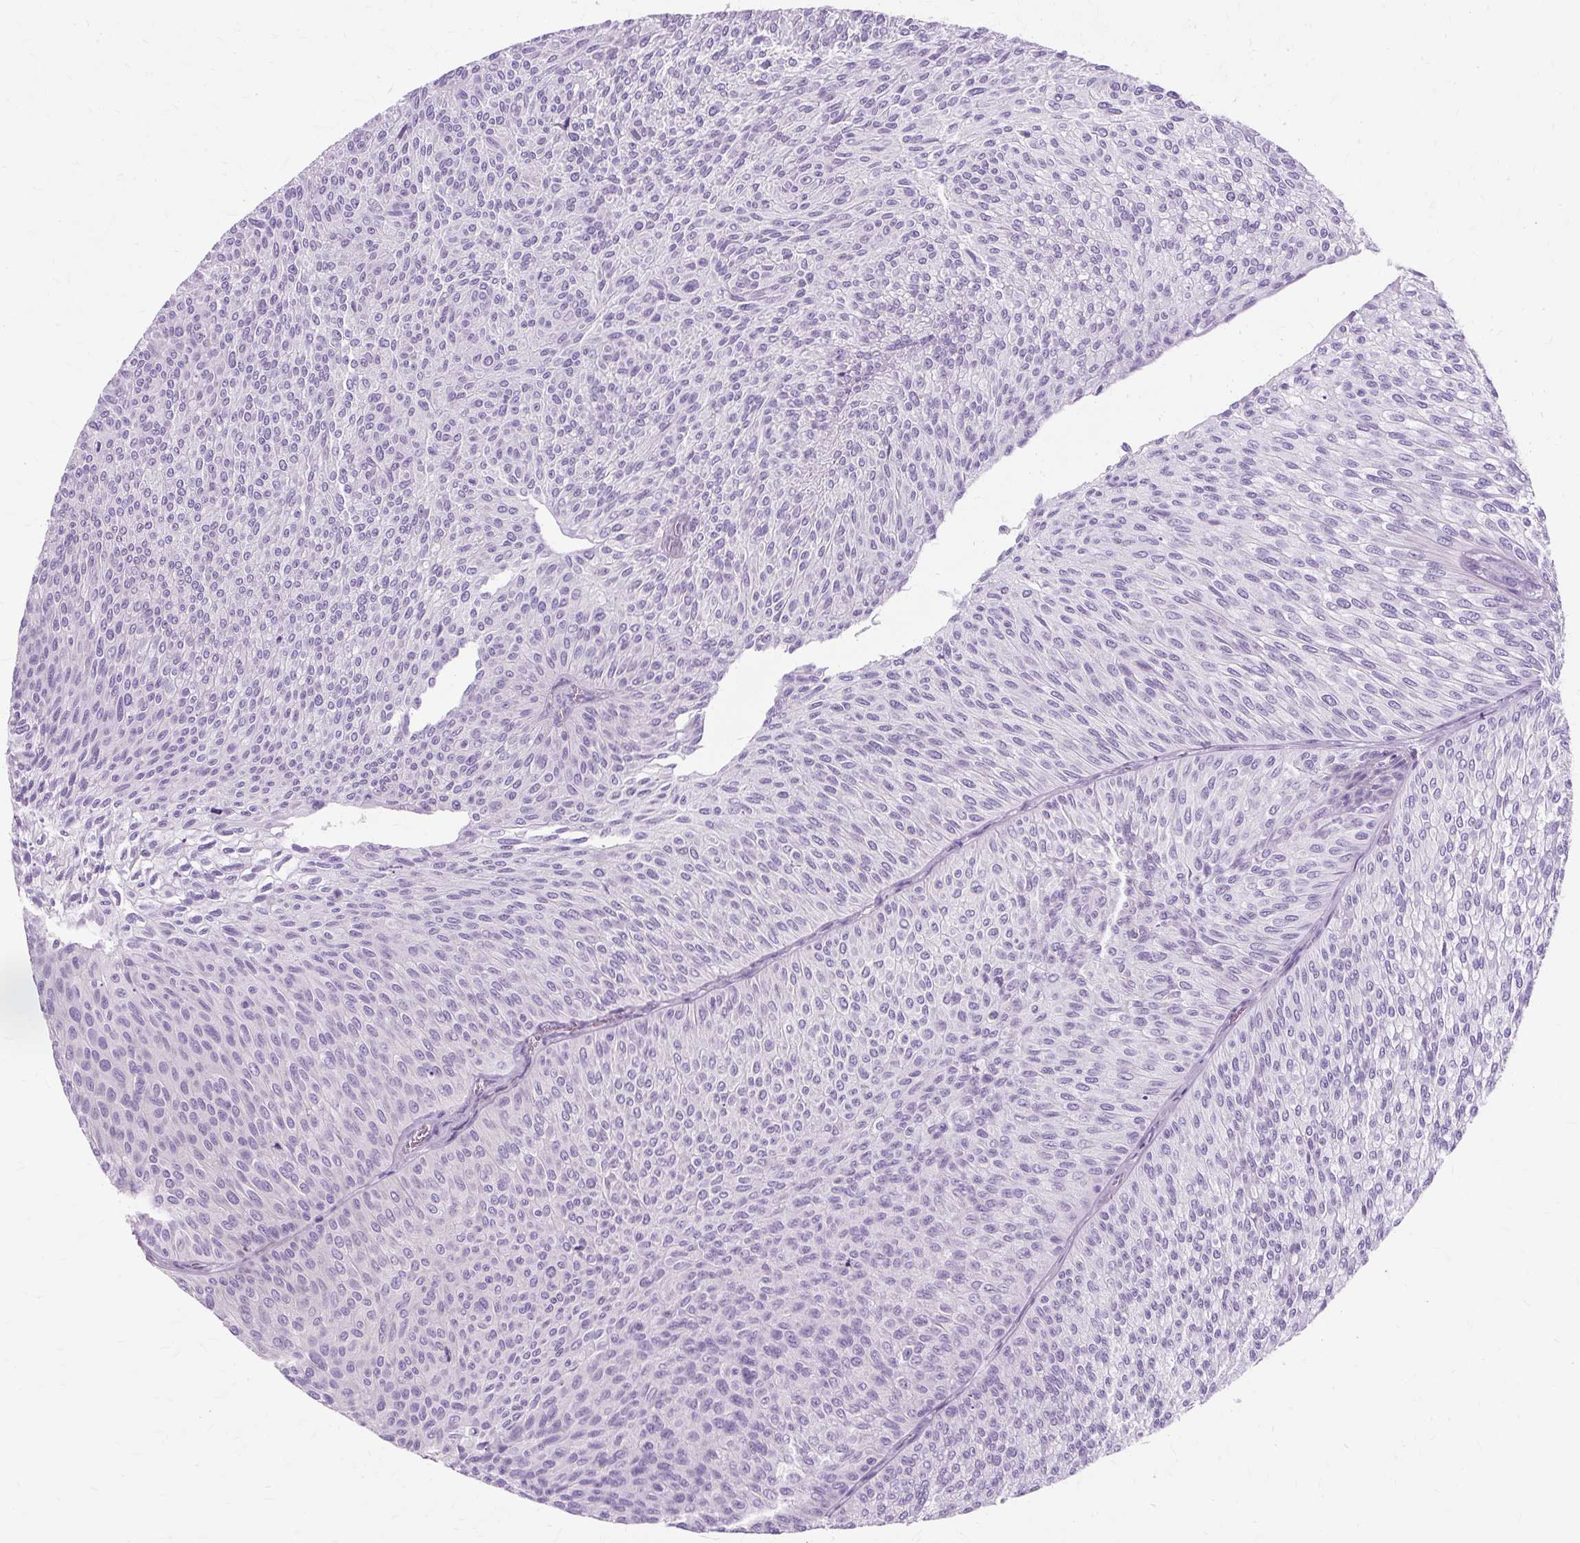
{"staining": {"intensity": "negative", "quantity": "none", "location": "none"}, "tissue": "urothelial cancer", "cell_type": "Tumor cells", "image_type": "cancer", "snomed": [{"axis": "morphology", "description": "Urothelial carcinoma, Low grade"}, {"axis": "topography", "description": "Urinary bladder"}], "caption": "Immunohistochemical staining of human urothelial cancer exhibits no significant expression in tumor cells.", "gene": "TMEM89", "patient": {"sex": "male", "age": 91}}